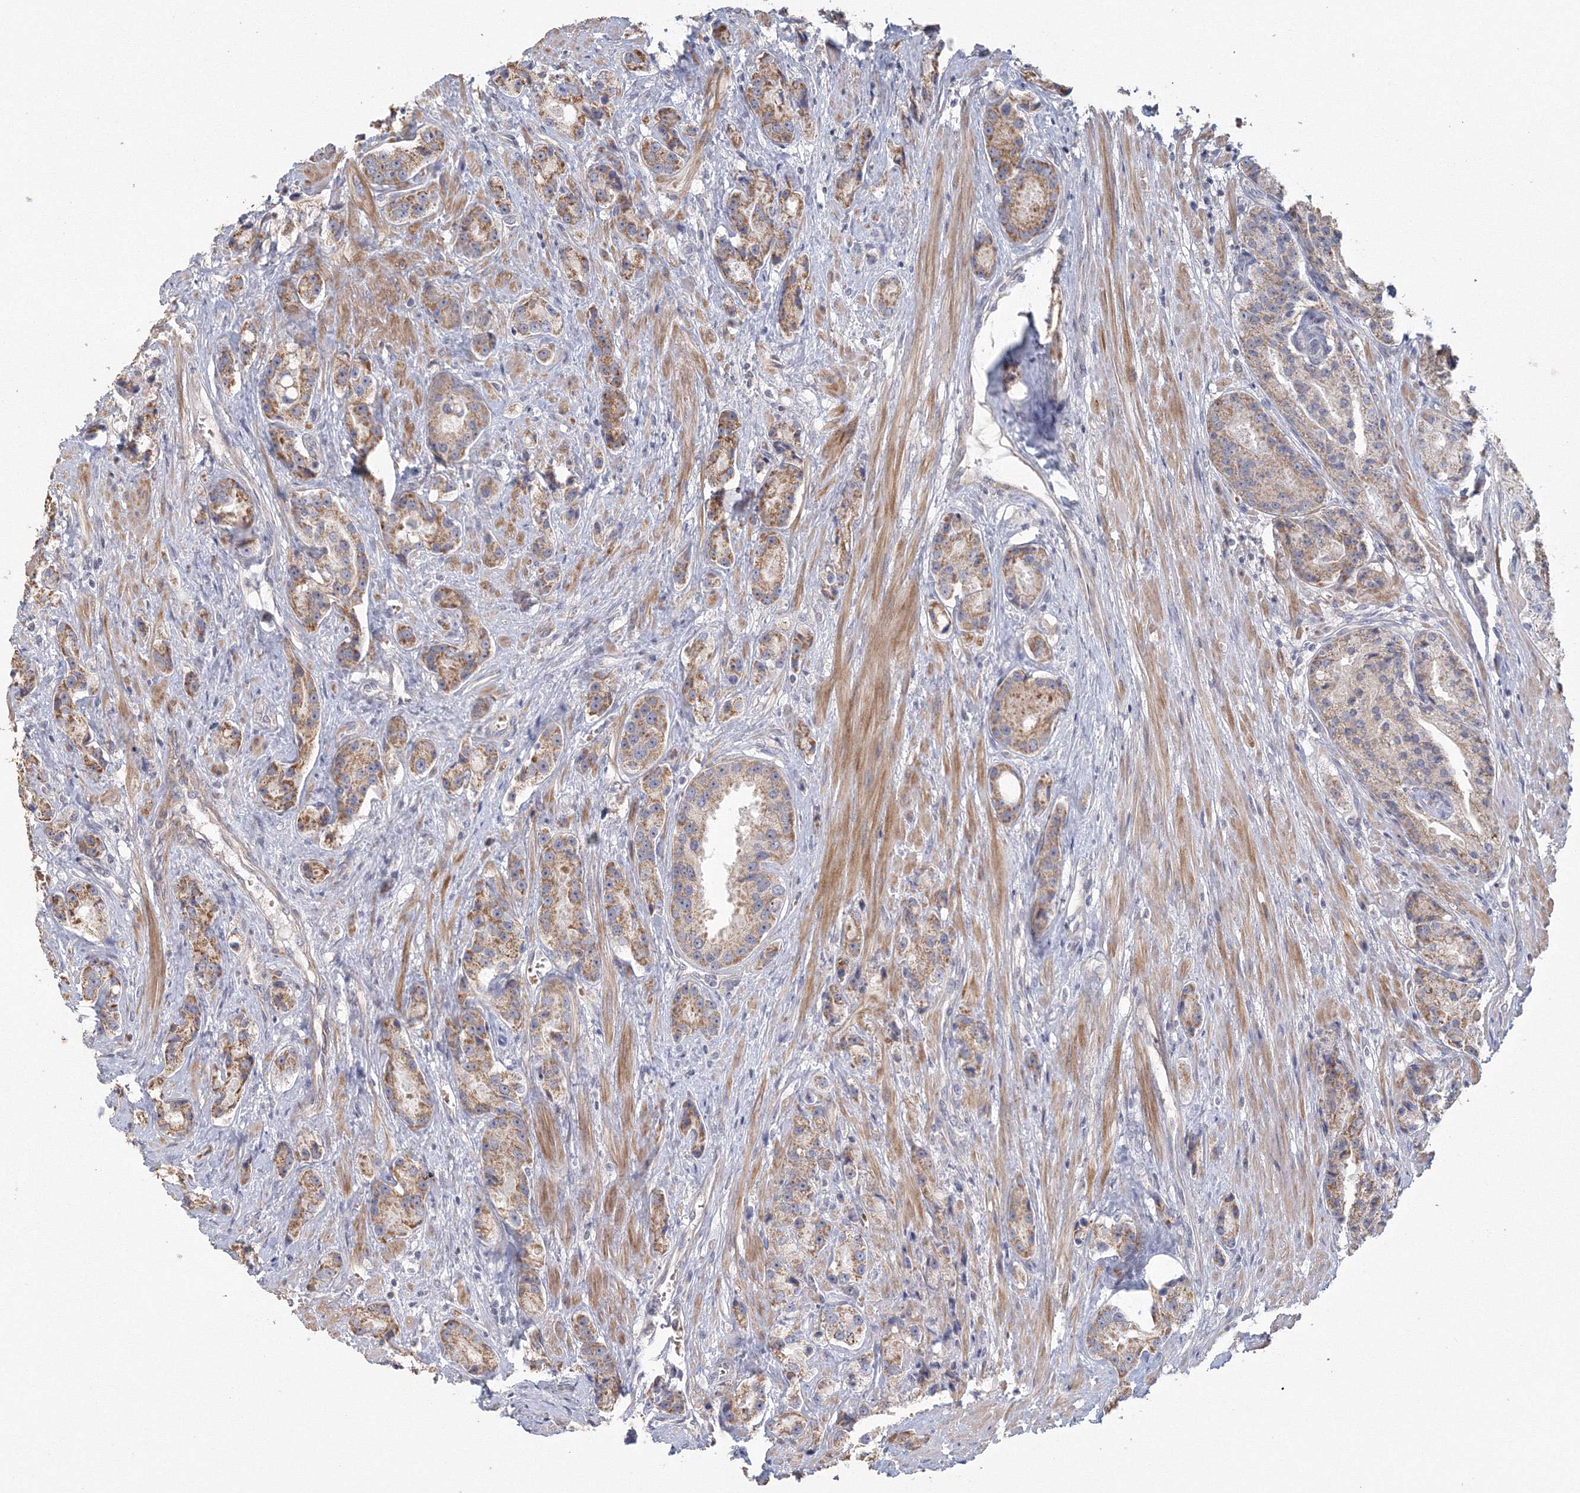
{"staining": {"intensity": "moderate", "quantity": "25%-75%", "location": "cytoplasmic/membranous"}, "tissue": "prostate cancer", "cell_type": "Tumor cells", "image_type": "cancer", "snomed": [{"axis": "morphology", "description": "Adenocarcinoma, High grade"}, {"axis": "topography", "description": "Prostate"}], "caption": "About 25%-75% of tumor cells in prostate cancer (high-grade adenocarcinoma) show moderate cytoplasmic/membranous protein positivity as visualized by brown immunohistochemical staining.", "gene": "TACC2", "patient": {"sex": "male", "age": 60}}